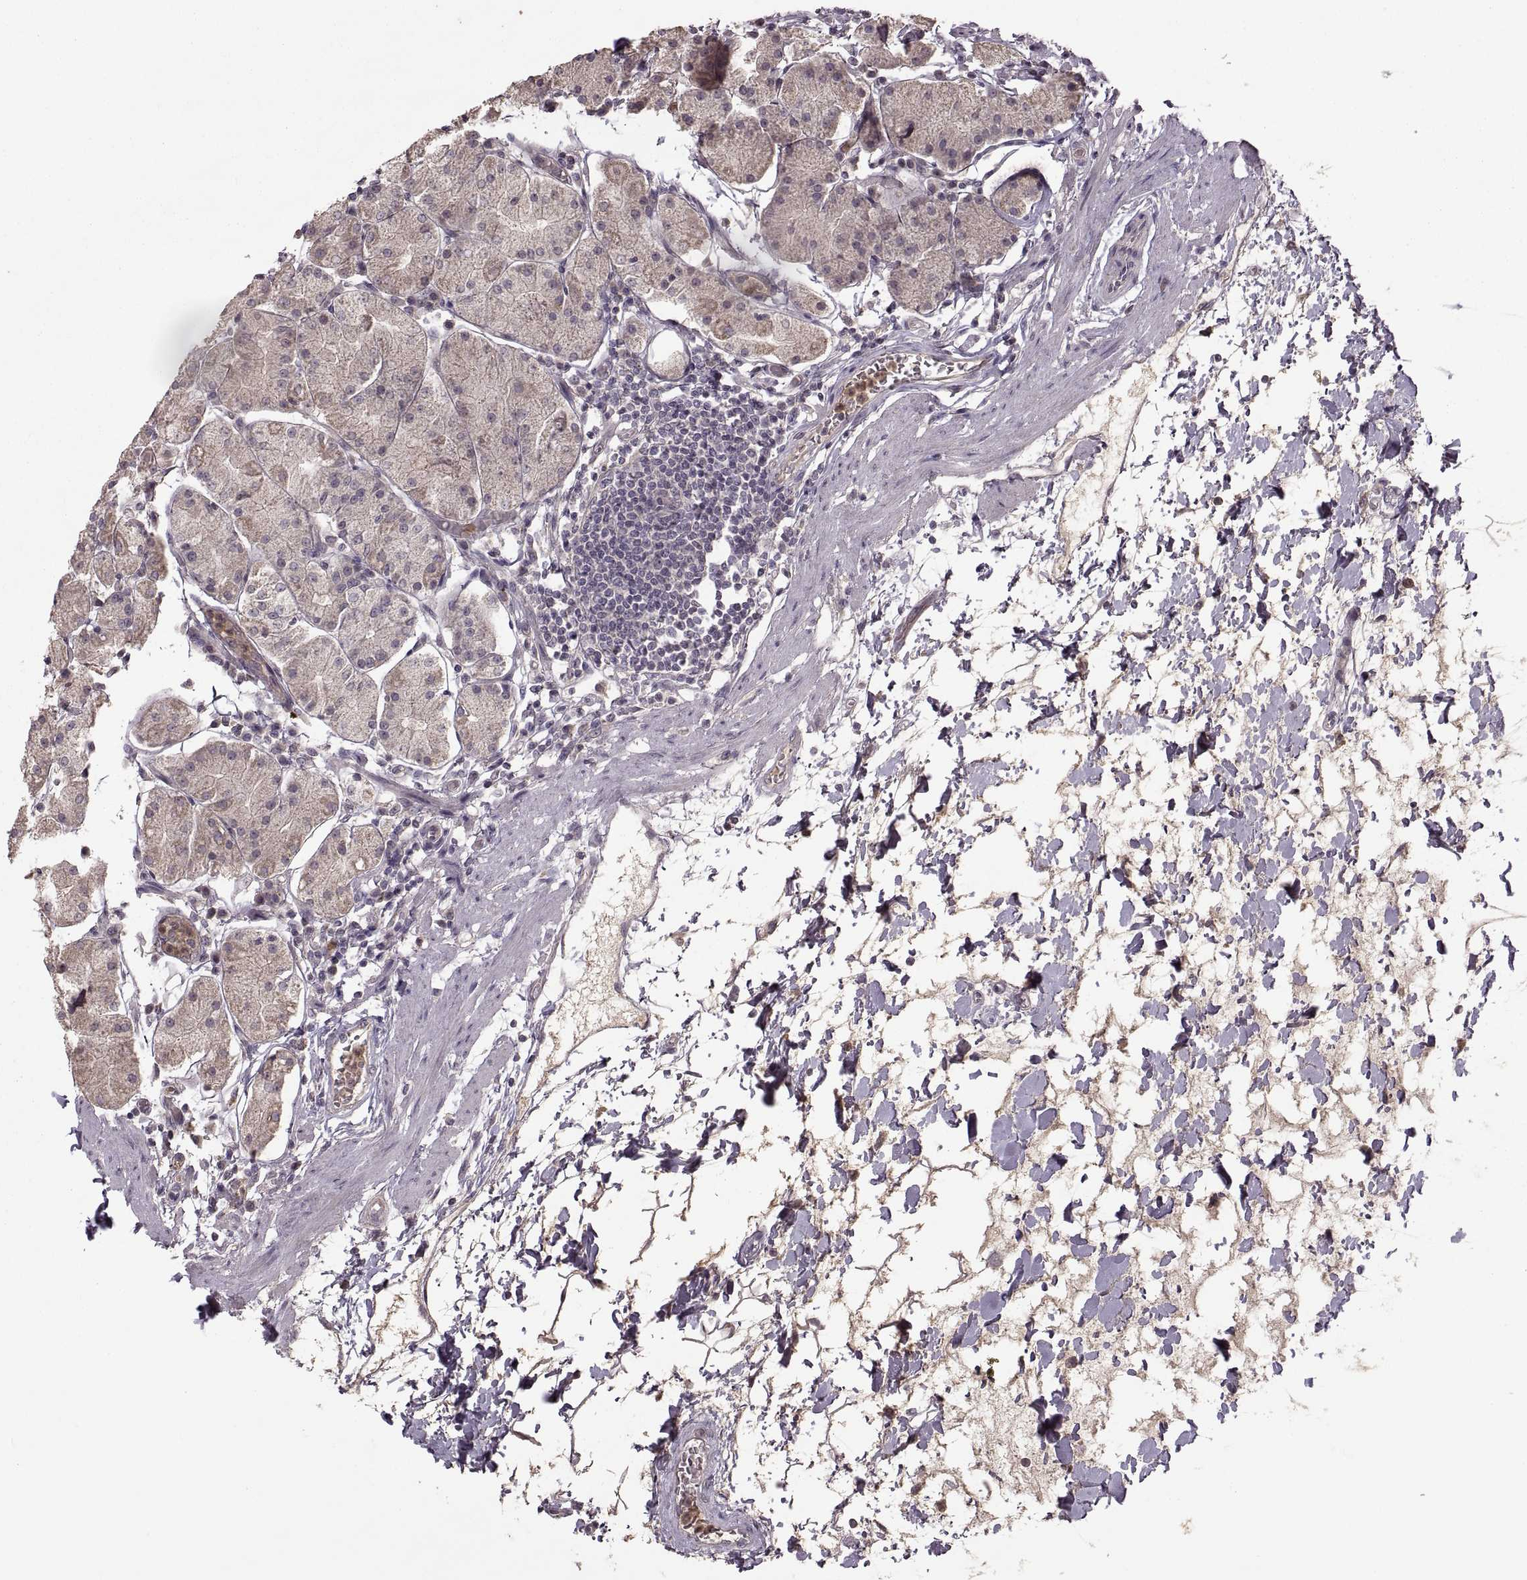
{"staining": {"intensity": "weak", "quantity": "<25%", "location": "cytoplasmic/membranous"}, "tissue": "stomach", "cell_type": "Glandular cells", "image_type": "normal", "snomed": [{"axis": "morphology", "description": "Normal tissue, NOS"}, {"axis": "topography", "description": "Stomach"}], "caption": "DAB immunohistochemical staining of unremarkable stomach demonstrates no significant expression in glandular cells. (DAB (3,3'-diaminobenzidine) IHC visualized using brightfield microscopy, high magnification).", "gene": "PIERCE1", "patient": {"sex": "male", "age": 54}}